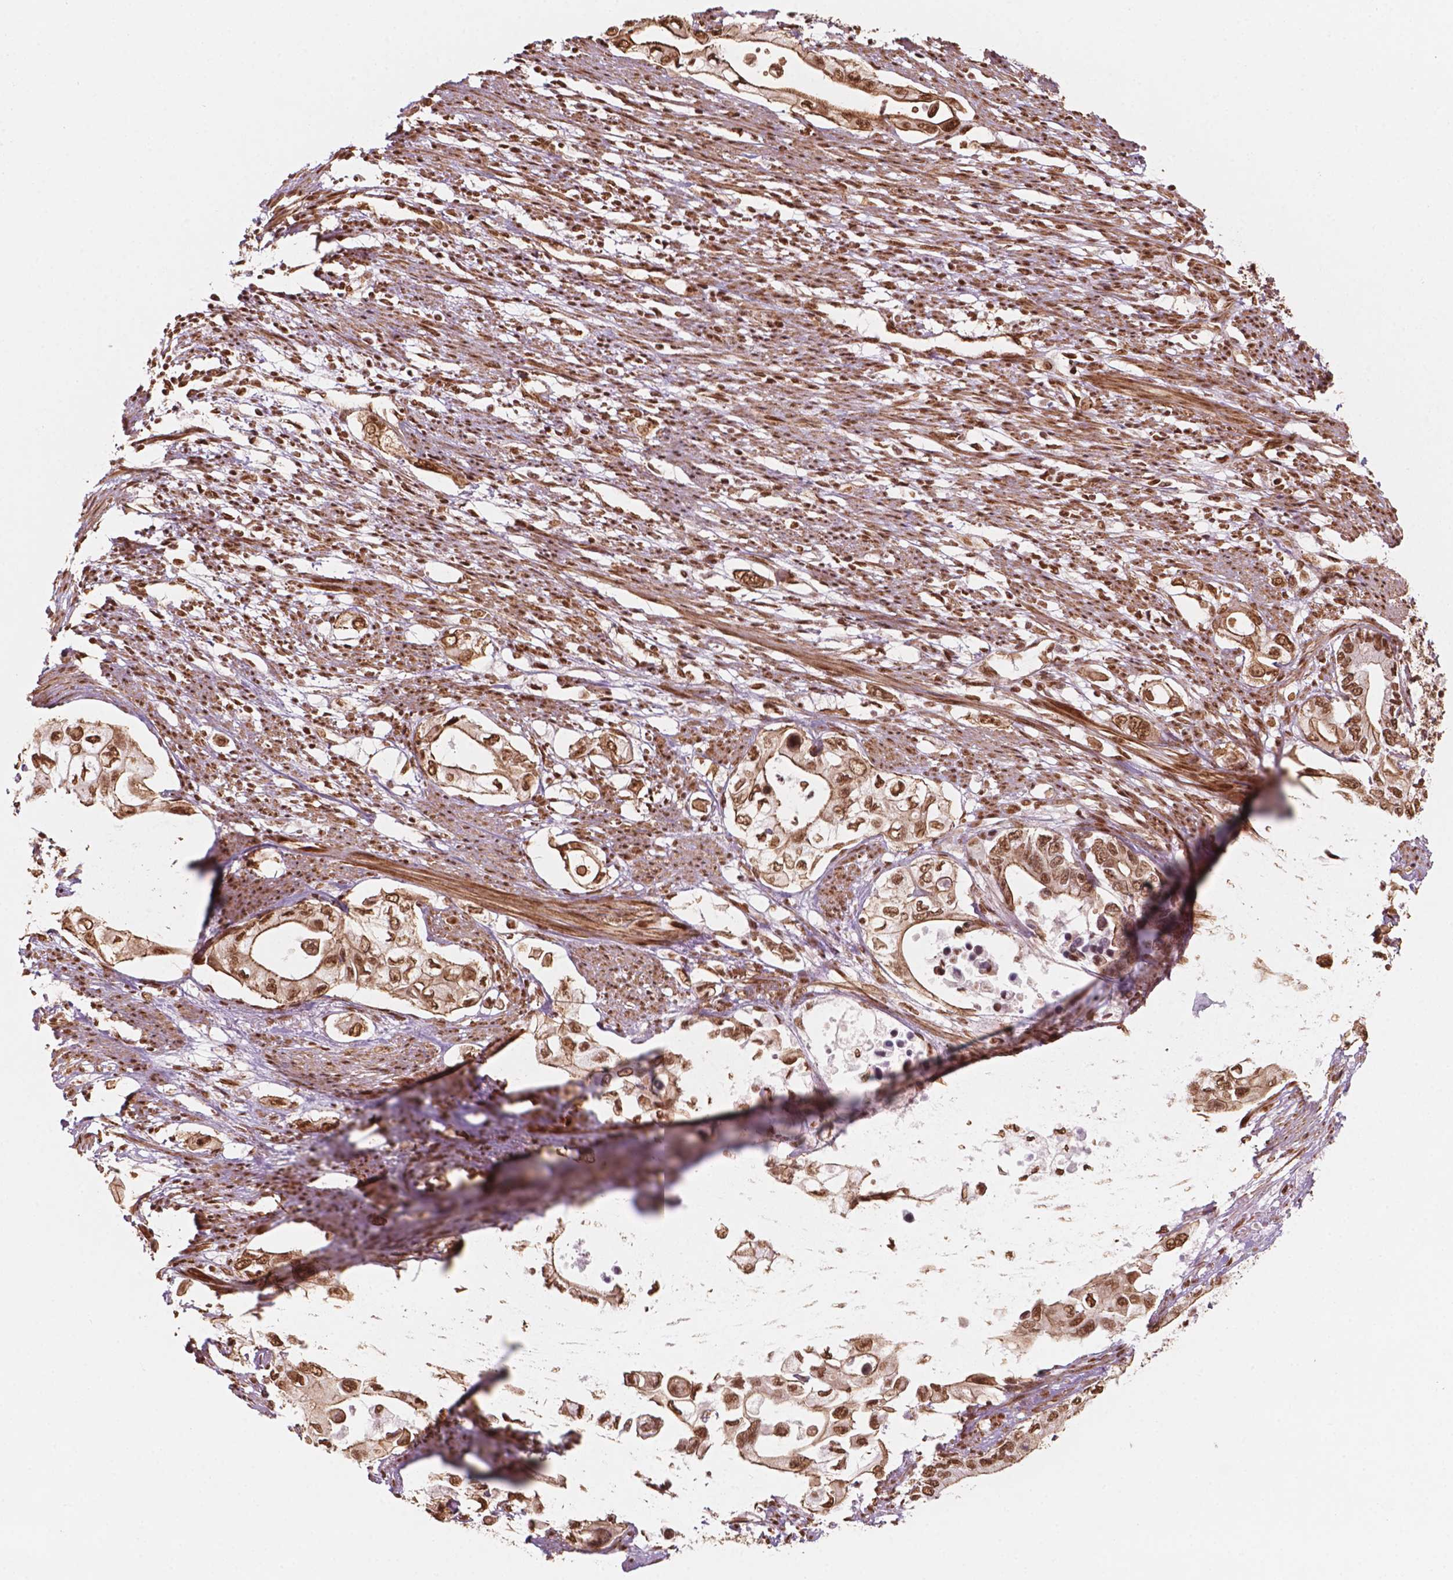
{"staining": {"intensity": "moderate", "quantity": ">75%", "location": "nuclear"}, "tissue": "pancreatic cancer", "cell_type": "Tumor cells", "image_type": "cancer", "snomed": [{"axis": "morphology", "description": "Adenocarcinoma, NOS"}, {"axis": "topography", "description": "Pancreas"}], "caption": "Pancreatic adenocarcinoma stained with immunohistochemistry (IHC) exhibits moderate nuclear expression in approximately >75% of tumor cells.", "gene": "GTF3C5", "patient": {"sex": "female", "age": 63}}